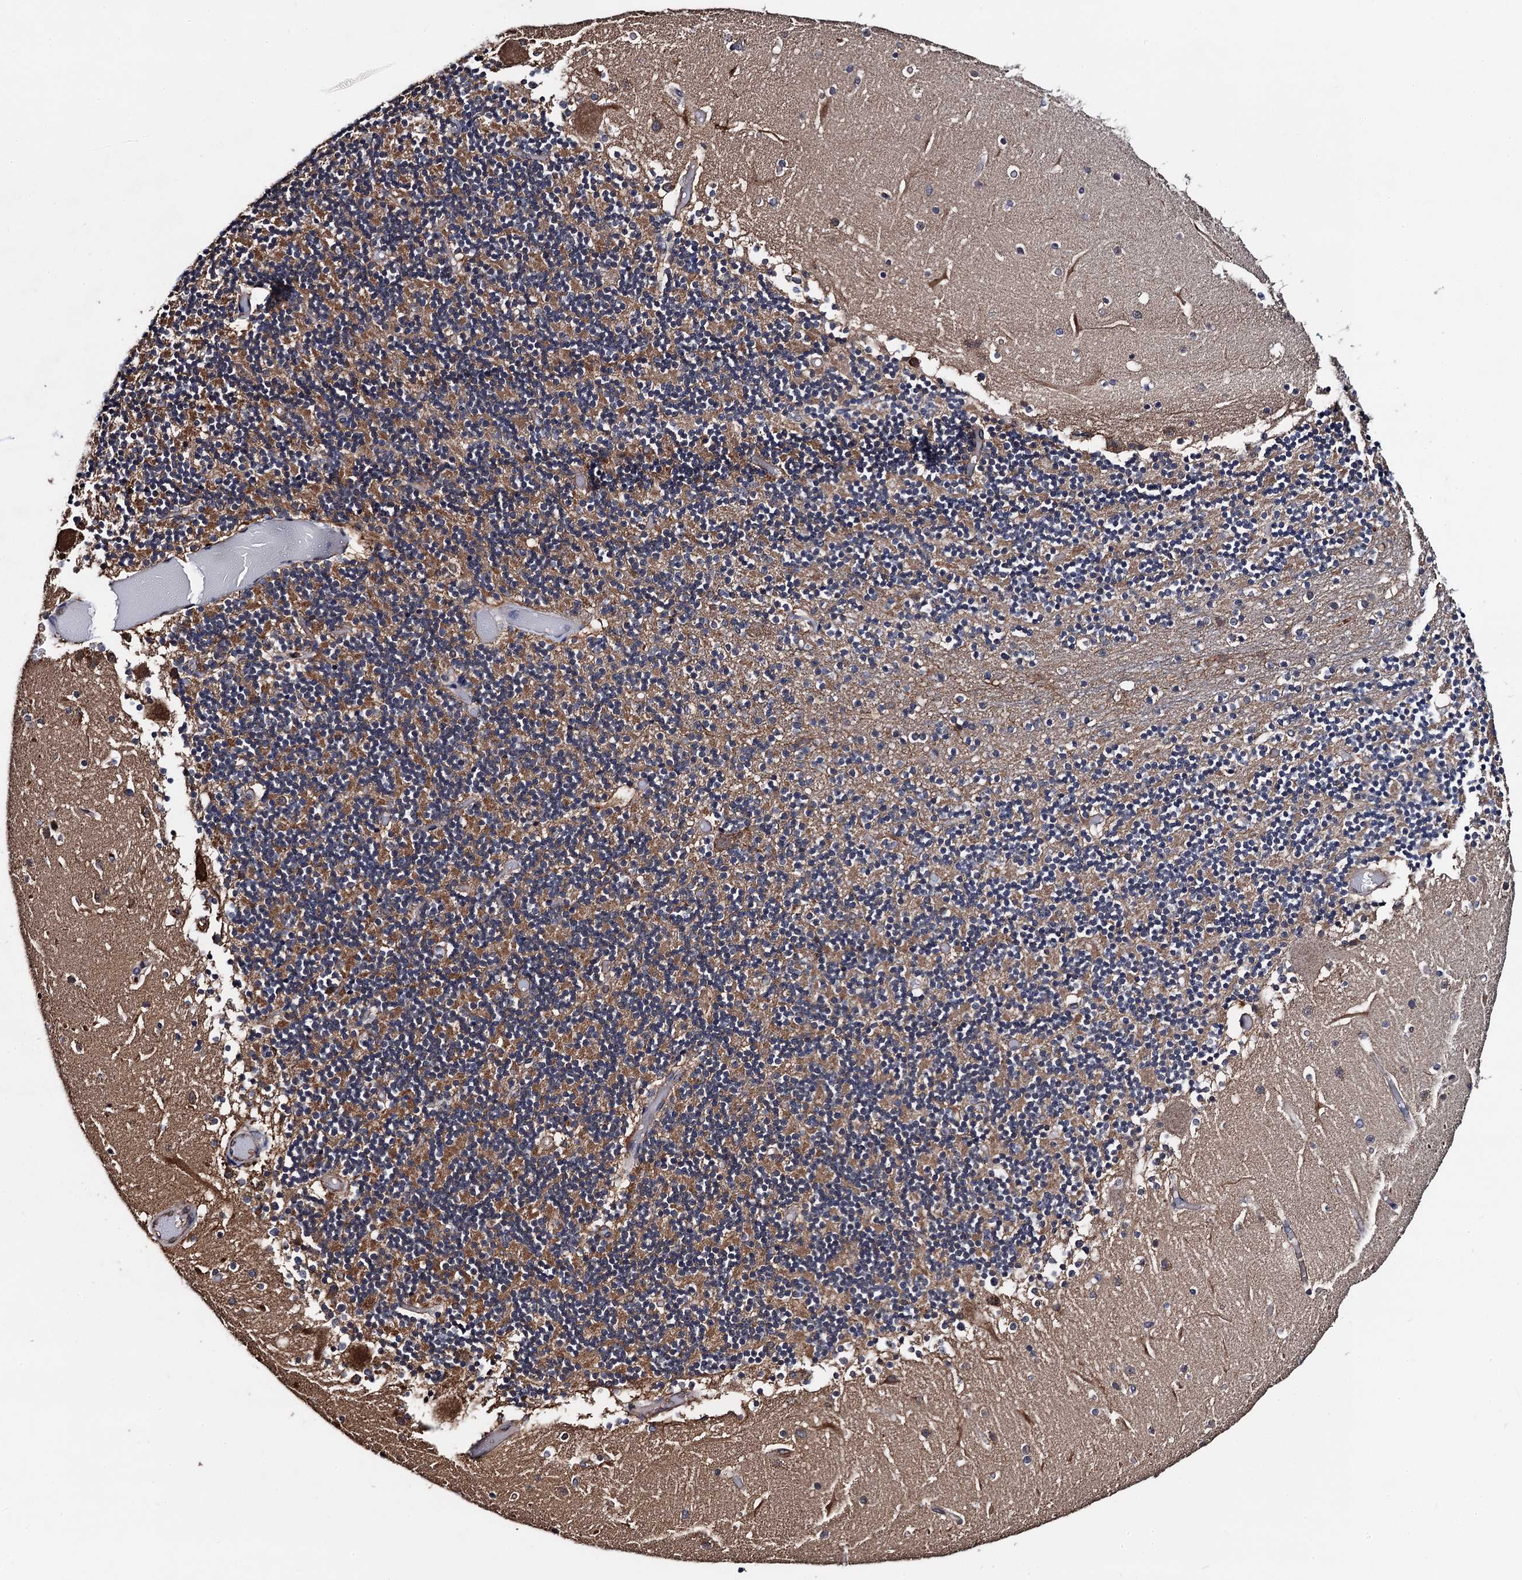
{"staining": {"intensity": "moderate", "quantity": ">75%", "location": "cytoplasmic/membranous"}, "tissue": "cerebellum", "cell_type": "Cells in granular layer", "image_type": "normal", "snomed": [{"axis": "morphology", "description": "Normal tissue, NOS"}, {"axis": "topography", "description": "Cerebellum"}], "caption": "Cerebellum stained for a protein demonstrates moderate cytoplasmic/membranous positivity in cells in granular layer.", "gene": "PTCD3", "patient": {"sex": "female", "age": 28}}